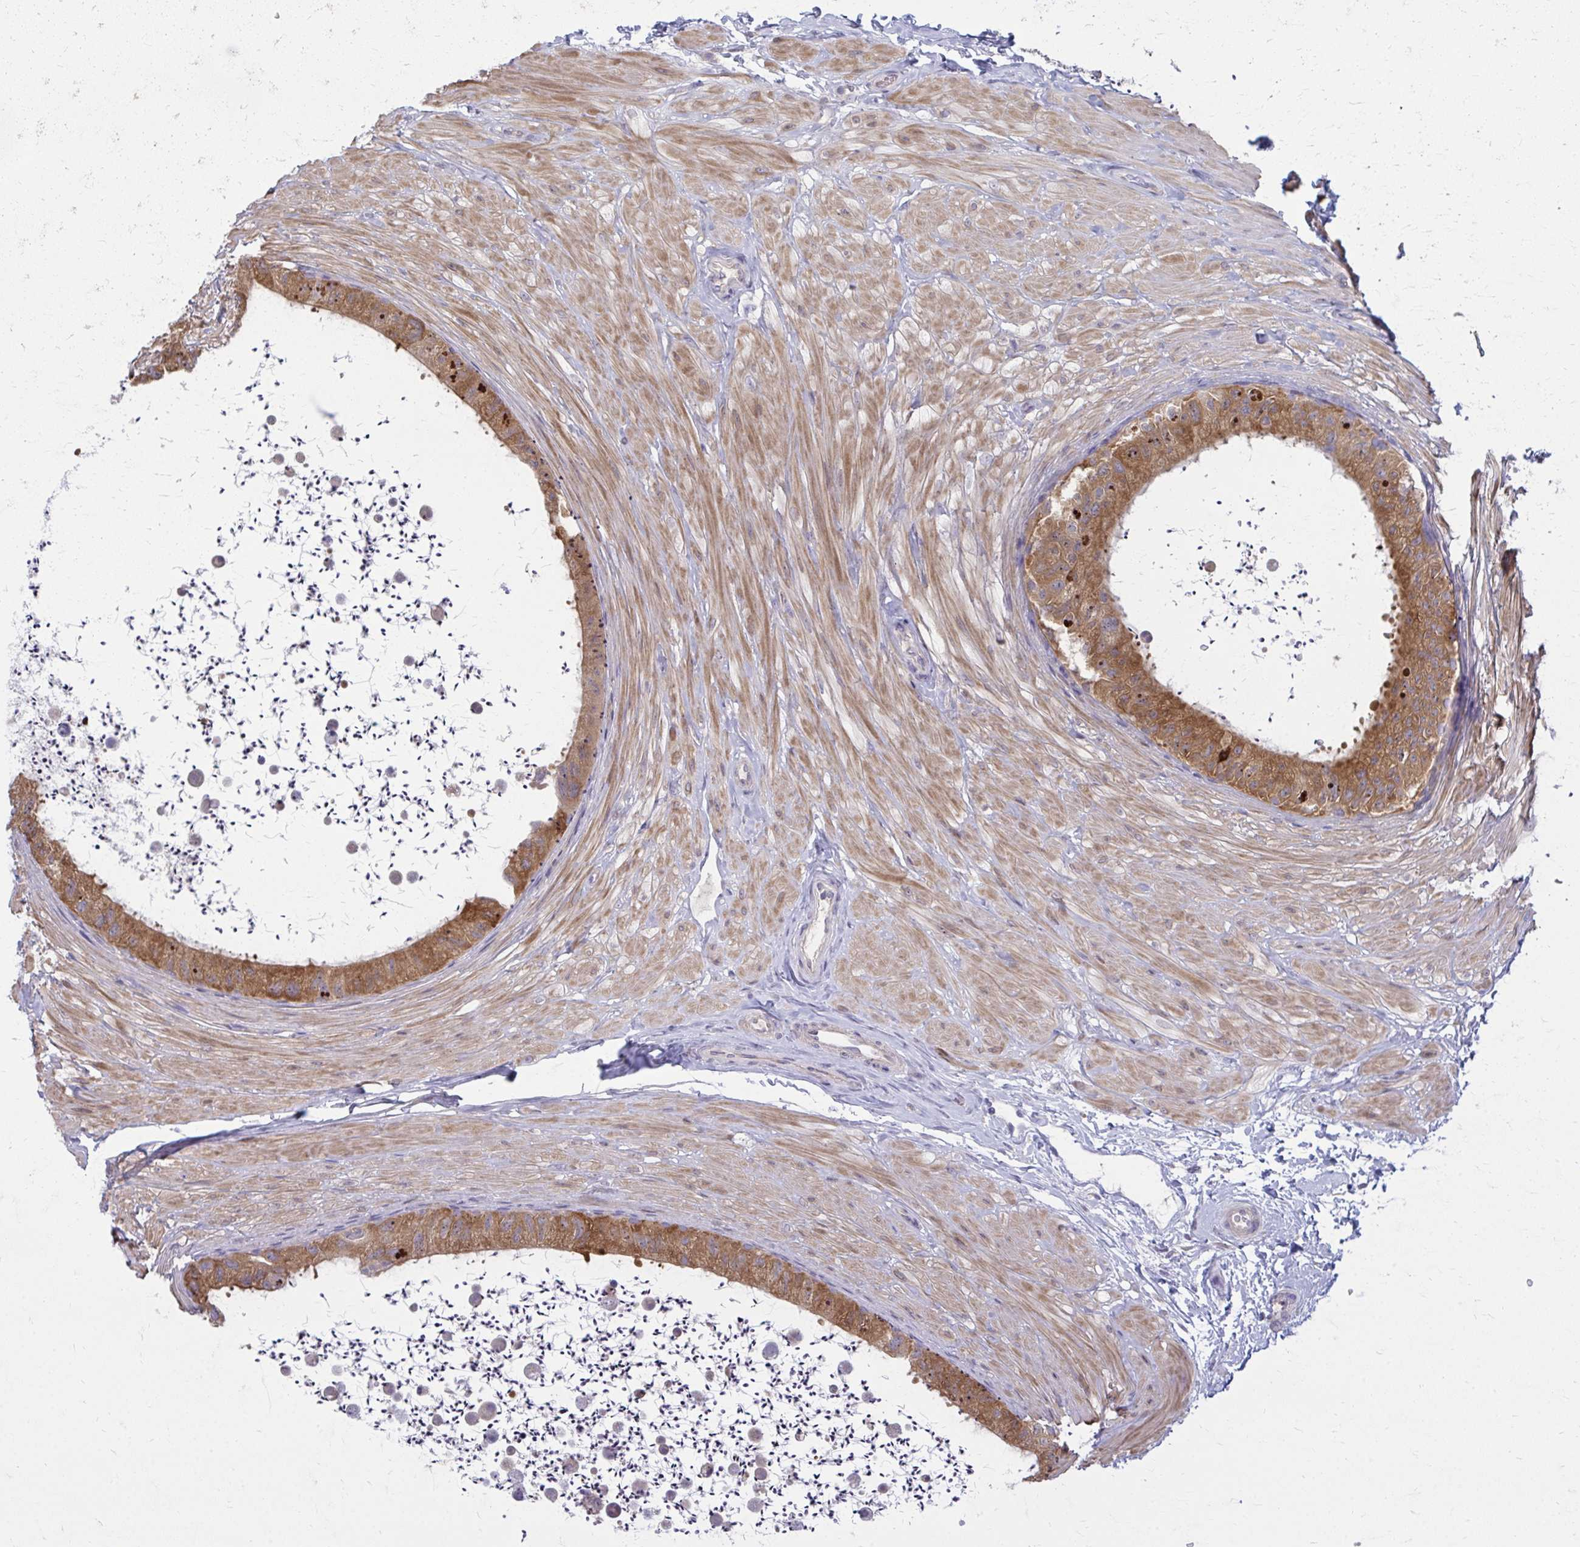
{"staining": {"intensity": "strong", "quantity": ">75%", "location": "cytoplasmic/membranous"}, "tissue": "epididymis", "cell_type": "Glandular cells", "image_type": "normal", "snomed": [{"axis": "morphology", "description": "Normal tissue, NOS"}, {"axis": "topography", "description": "Epididymis"}, {"axis": "topography", "description": "Peripheral nerve tissue"}], "caption": "Immunohistochemistry micrograph of normal epididymis stained for a protein (brown), which displays high levels of strong cytoplasmic/membranous staining in about >75% of glandular cells.", "gene": "CEMP1", "patient": {"sex": "male", "age": 32}}